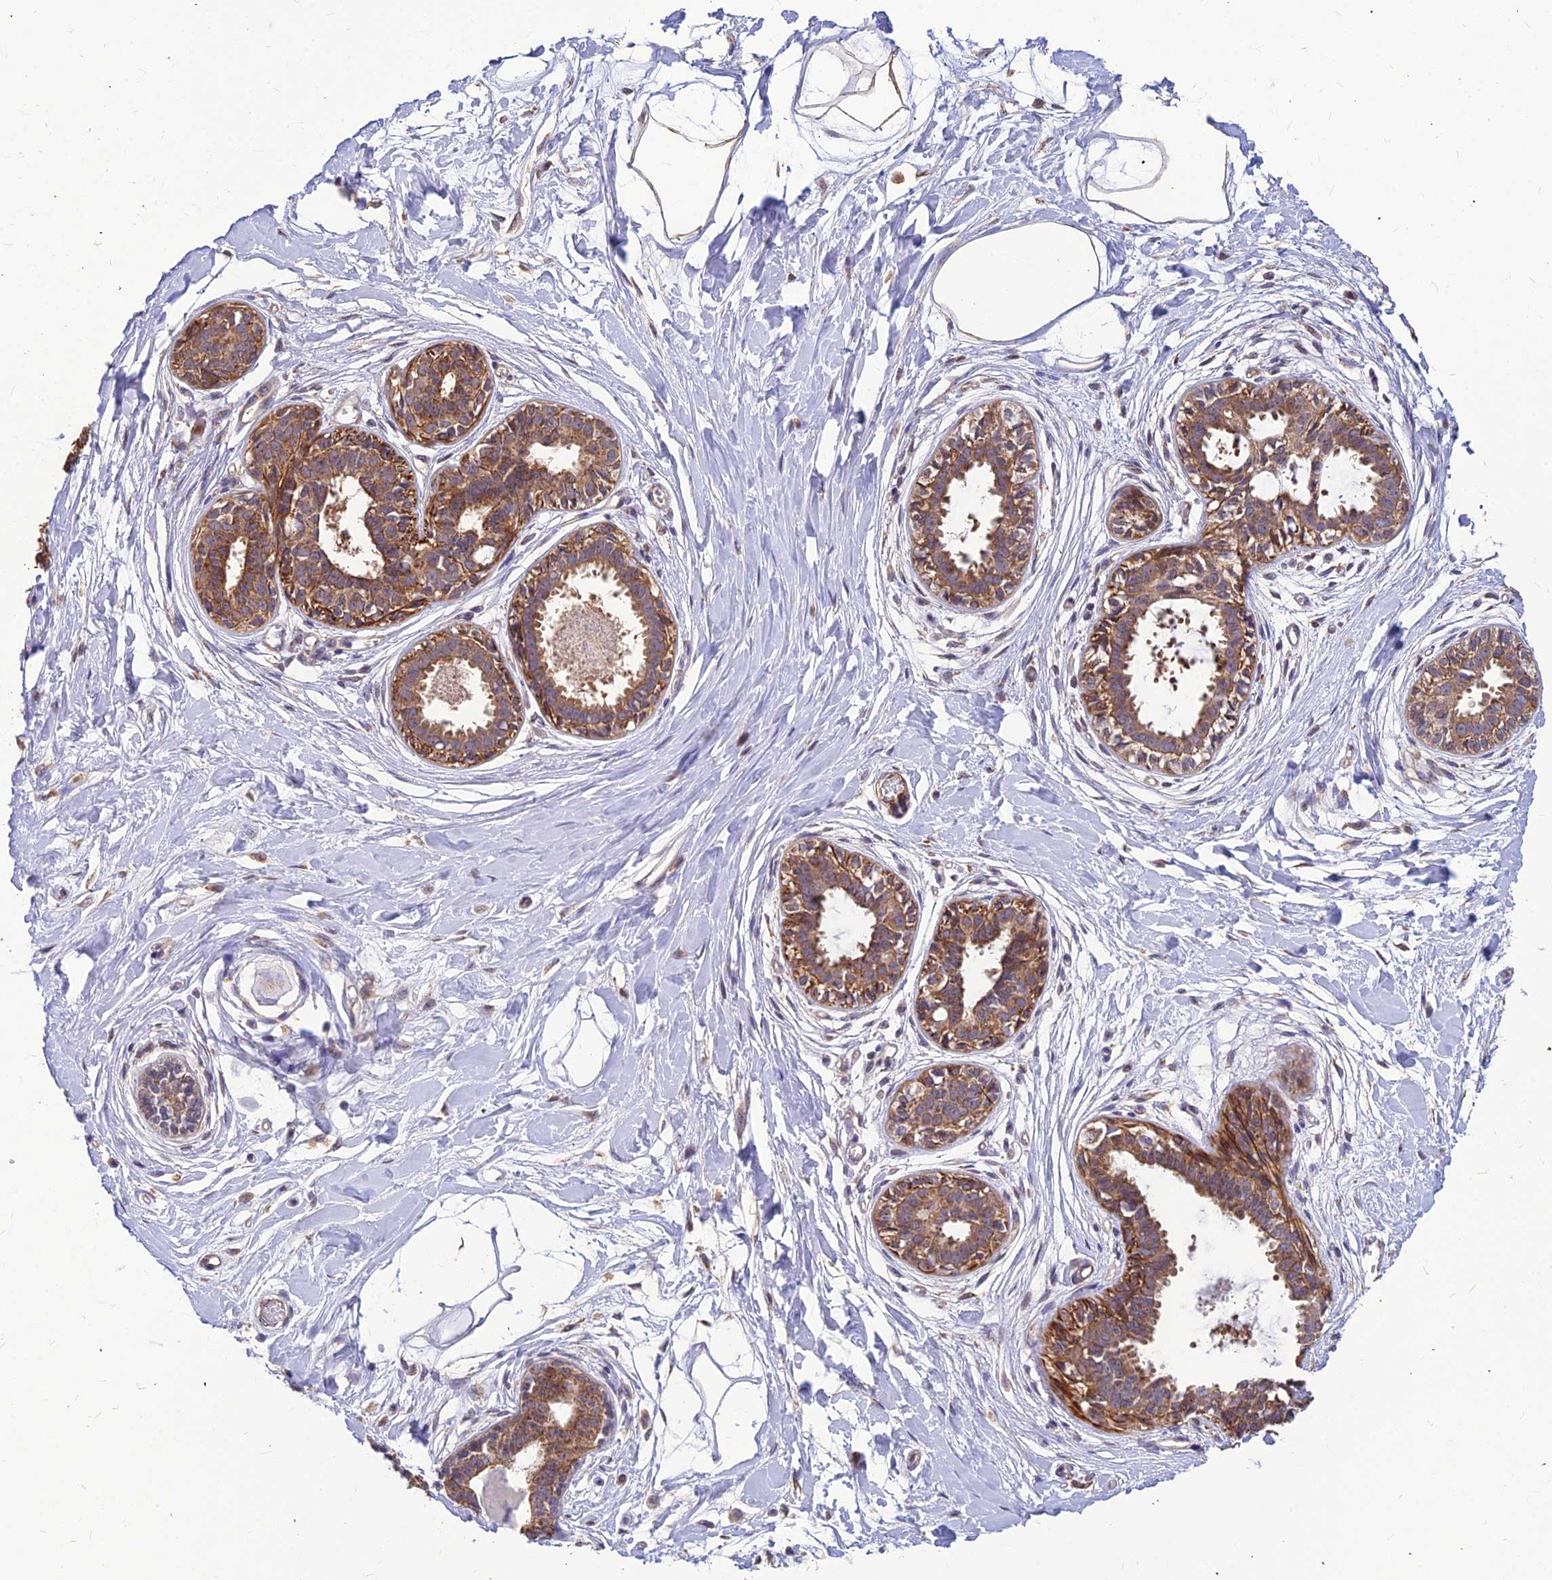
{"staining": {"intensity": "moderate", "quantity": ">75%", "location": "cytoplasmic/membranous"}, "tissue": "breast", "cell_type": "Adipocytes", "image_type": "normal", "snomed": [{"axis": "morphology", "description": "Normal tissue, NOS"}, {"axis": "topography", "description": "Breast"}], "caption": "The histopathology image exhibits staining of unremarkable breast, revealing moderate cytoplasmic/membranous protein positivity (brown color) within adipocytes. Nuclei are stained in blue.", "gene": "LEKR1", "patient": {"sex": "female", "age": 45}}